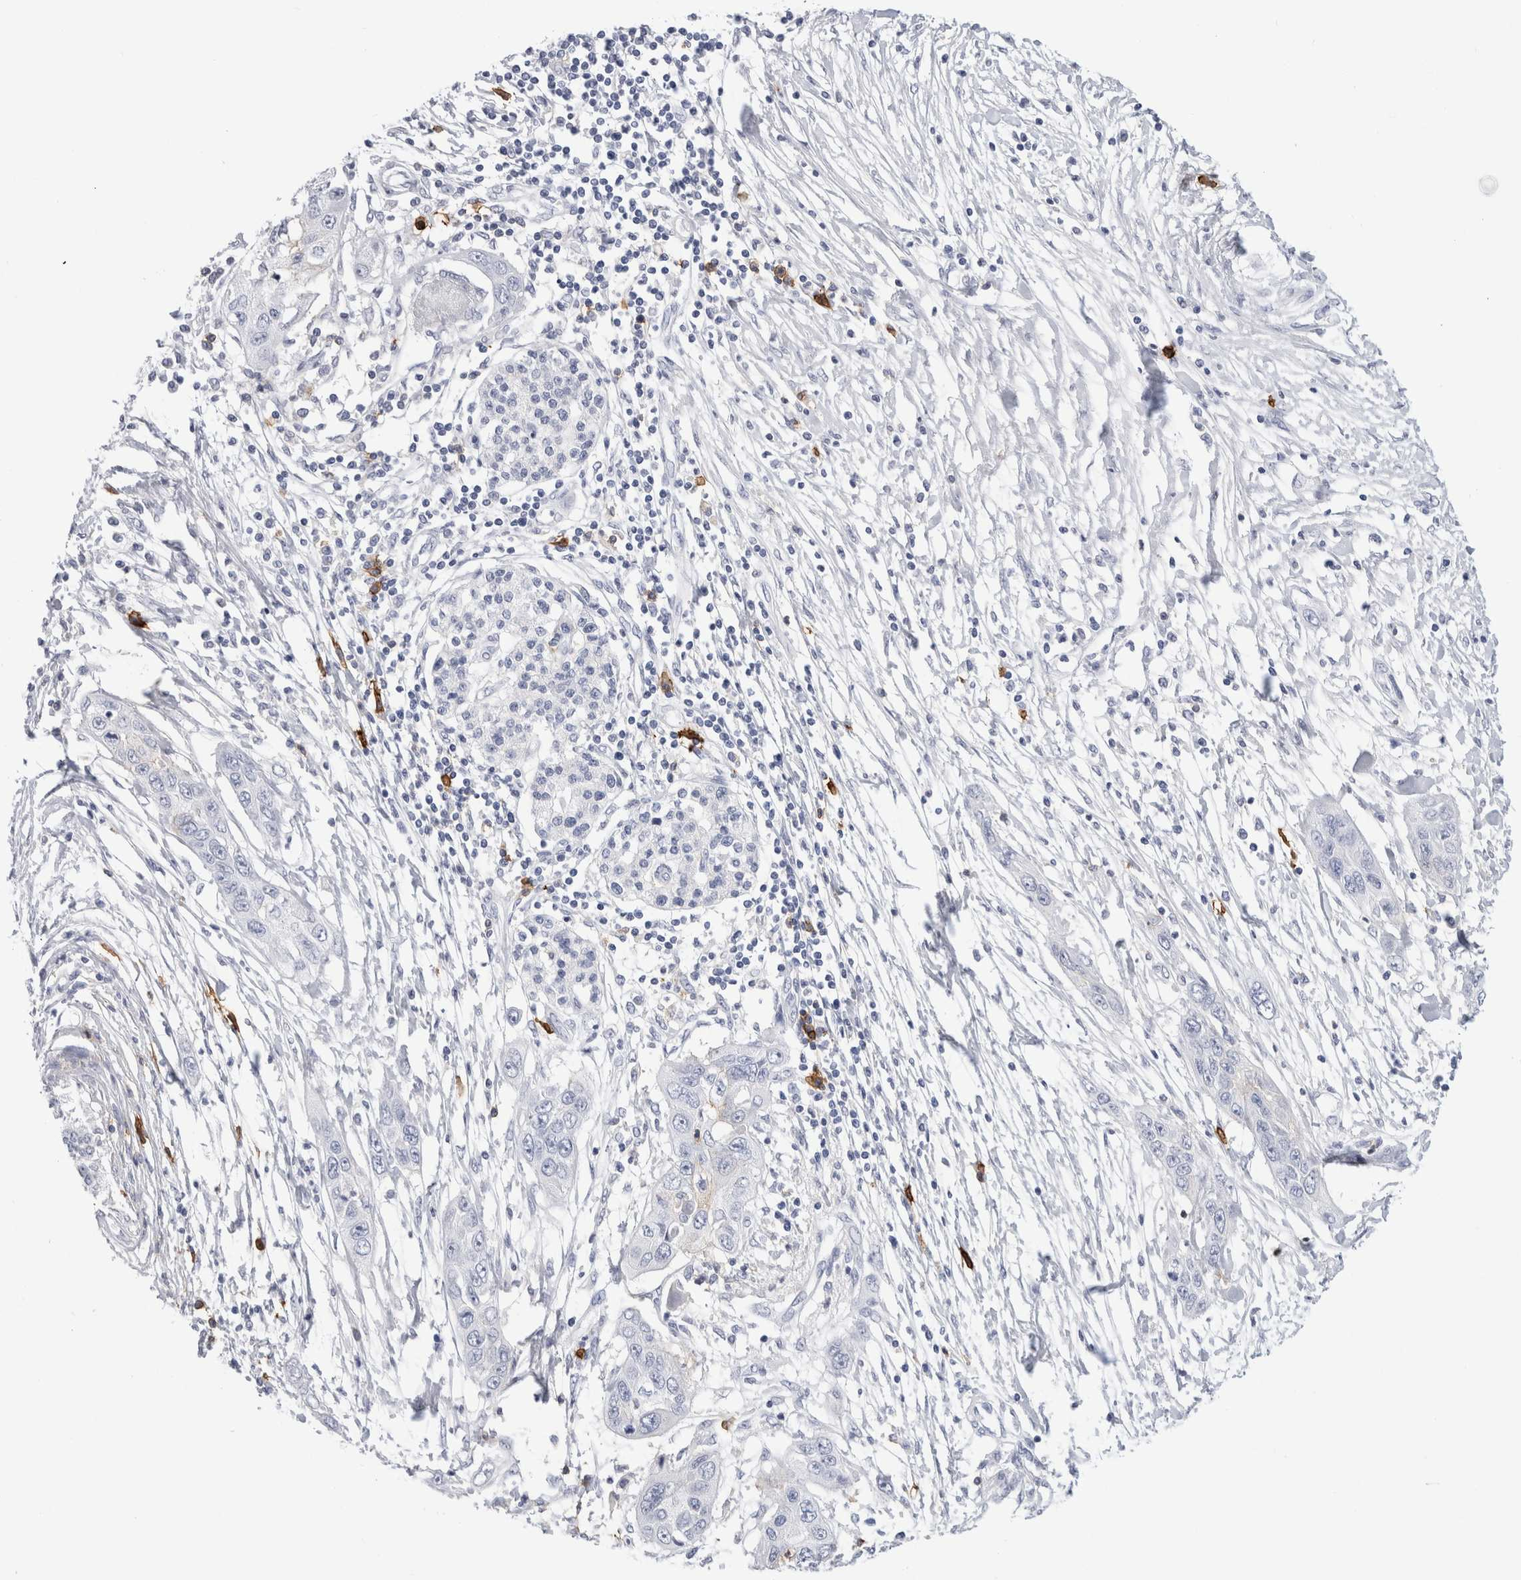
{"staining": {"intensity": "negative", "quantity": "none", "location": "none"}, "tissue": "pancreatic cancer", "cell_type": "Tumor cells", "image_type": "cancer", "snomed": [{"axis": "morphology", "description": "Adenocarcinoma, NOS"}, {"axis": "topography", "description": "Pancreas"}], "caption": "Tumor cells are negative for brown protein staining in pancreatic cancer (adenocarcinoma).", "gene": "CD38", "patient": {"sex": "female", "age": 70}}